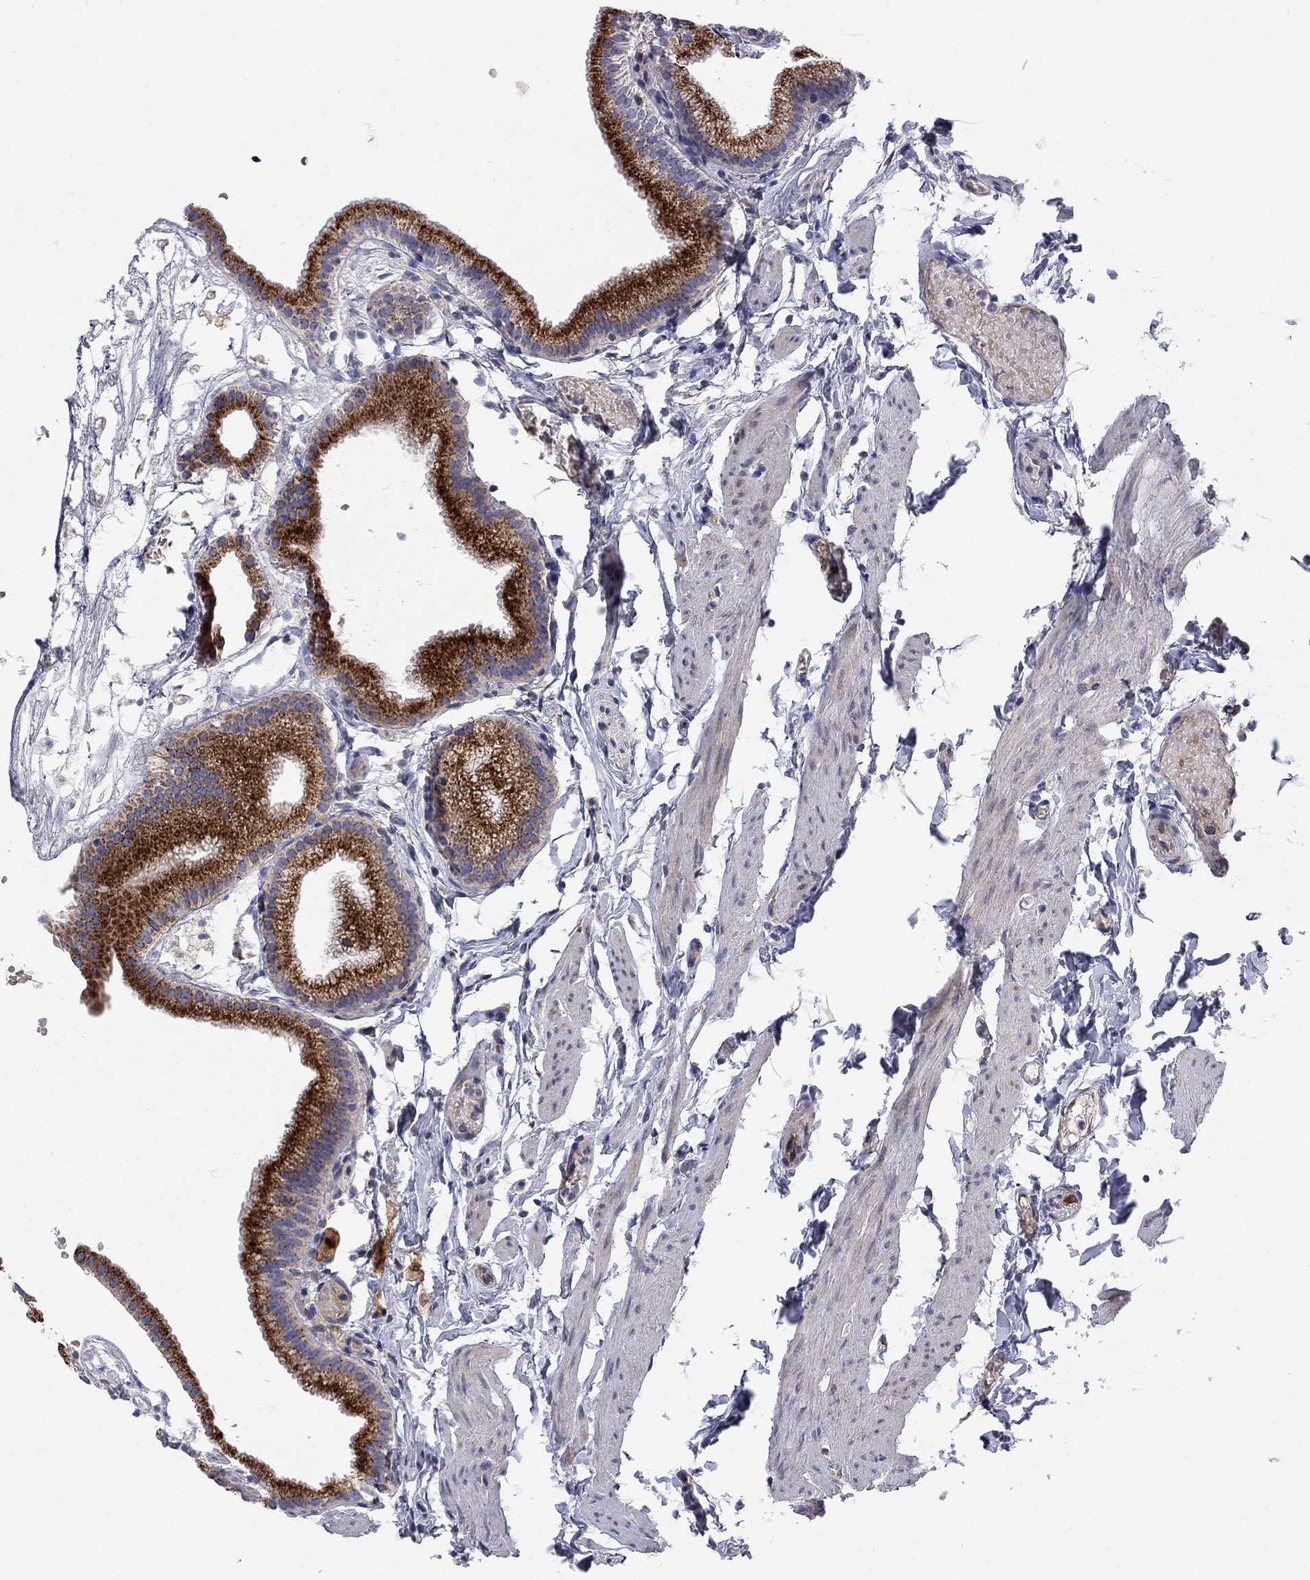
{"staining": {"intensity": "strong", "quantity": ">75%", "location": "cytoplasmic/membranous"}, "tissue": "gallbladder", "cell_type": "Glandular cells", "image_type": "normal", "snomed": [{"axis": "morphology", "description": "Normal tissue, NOS"}, {"axis": "topography", "description": "Gallbladder"}], "caption": "Immunohistochemical staining of normal human gallbladder shows >75% levels of strong cytoplasmic/membranous protein positivity in approximately >75% of glandular cells.", "gene": "MTHFR", "patient": {"sex": "female", "age": 45}}